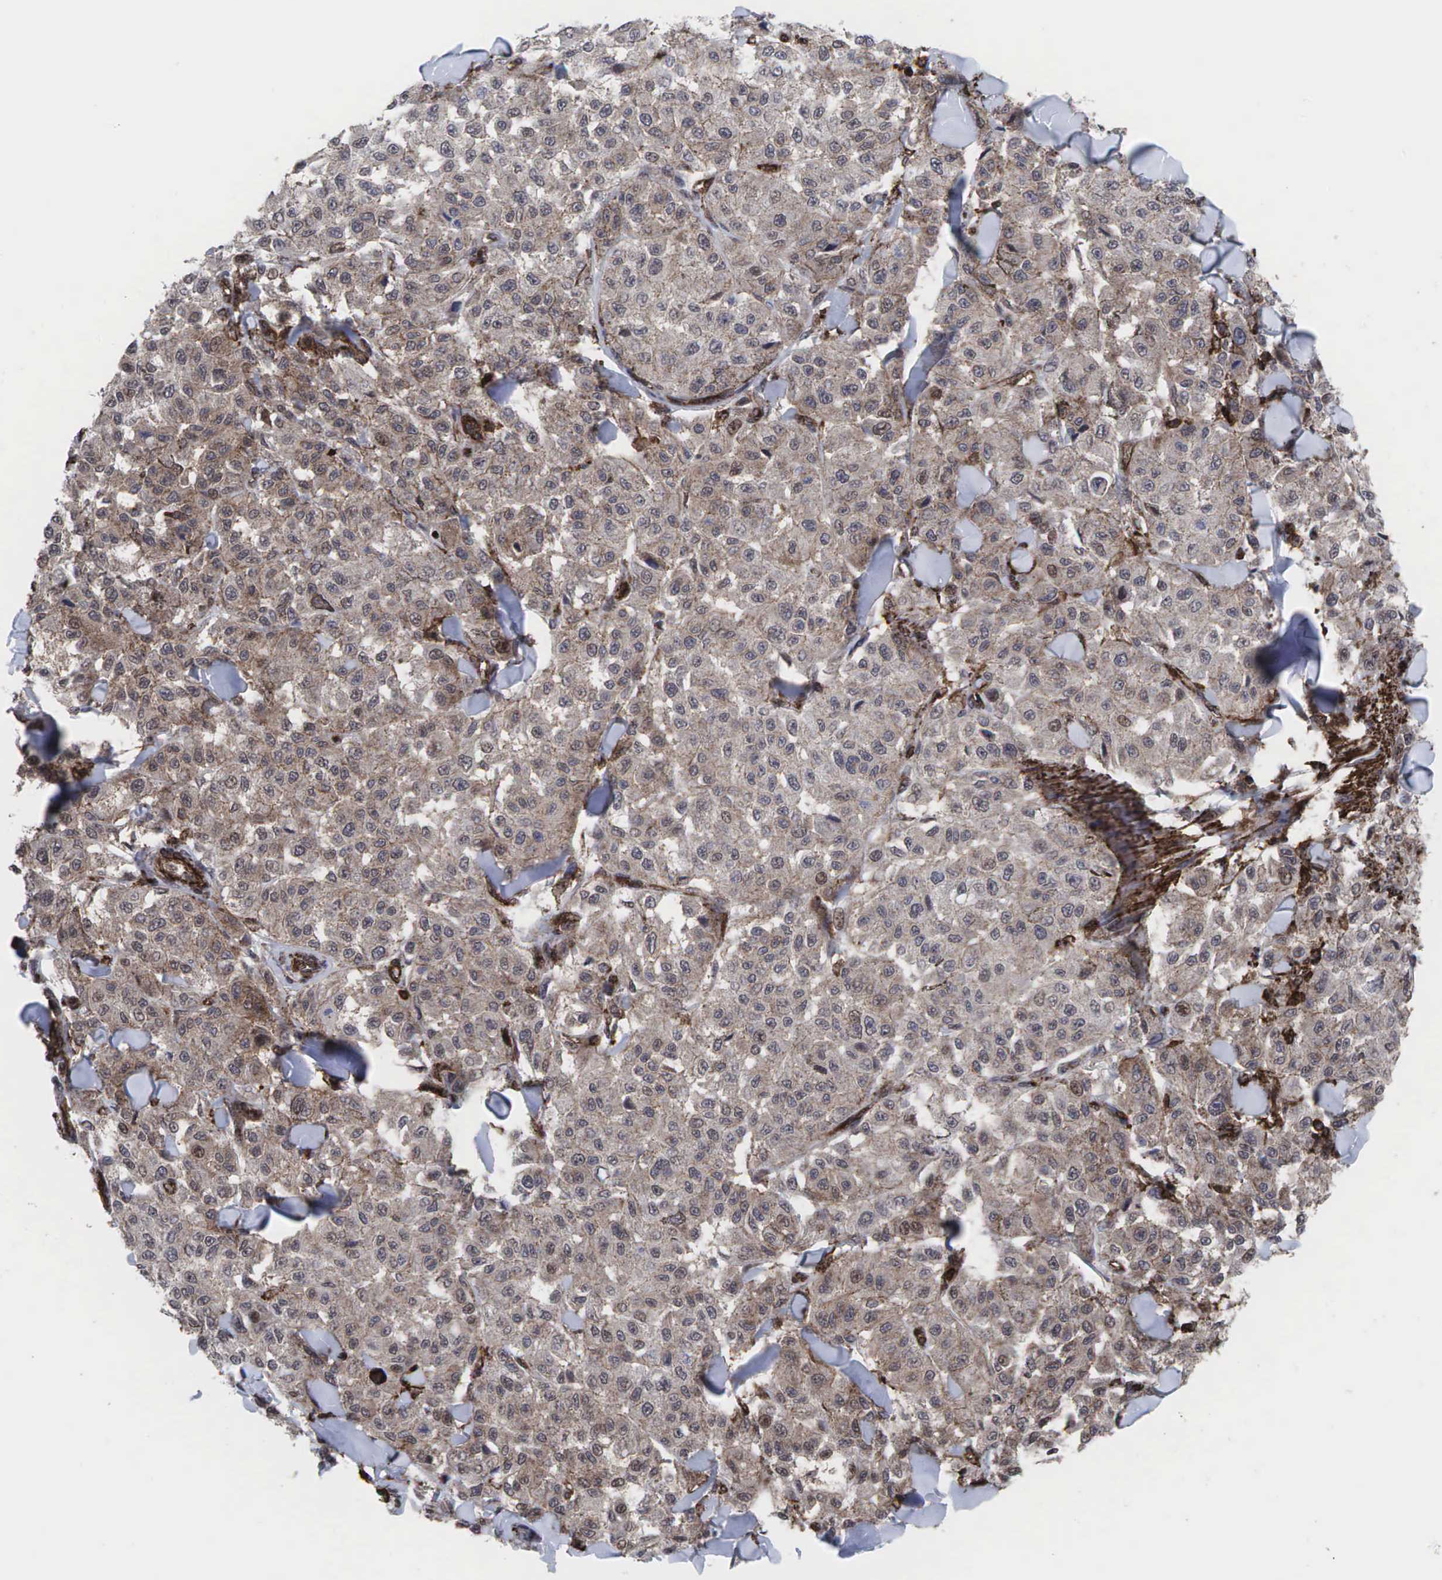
{"staining": {"intensity": "weak", "quantity": ">75%", "location": "cytoplasmic/membranous"}, "tissue": "melanoma", "cell_type": "Tumor cells", "image_type": "cancer", "snomed": [{"axis": "morphology", "description": "Malignant melanoma, NOS"}, {"axis": "topography", "description": "Skin"}], "caption": "The photomicrograph demonstrates a brown stain indicating the presence of a protein in the cytoplasmic/membranous of tumor cells in melanoma. (DAB = brown stain, brightfield microscopy at high magnification).", "gene": "GPRASP1", "patient": {"sex": "female", "age": 64}}